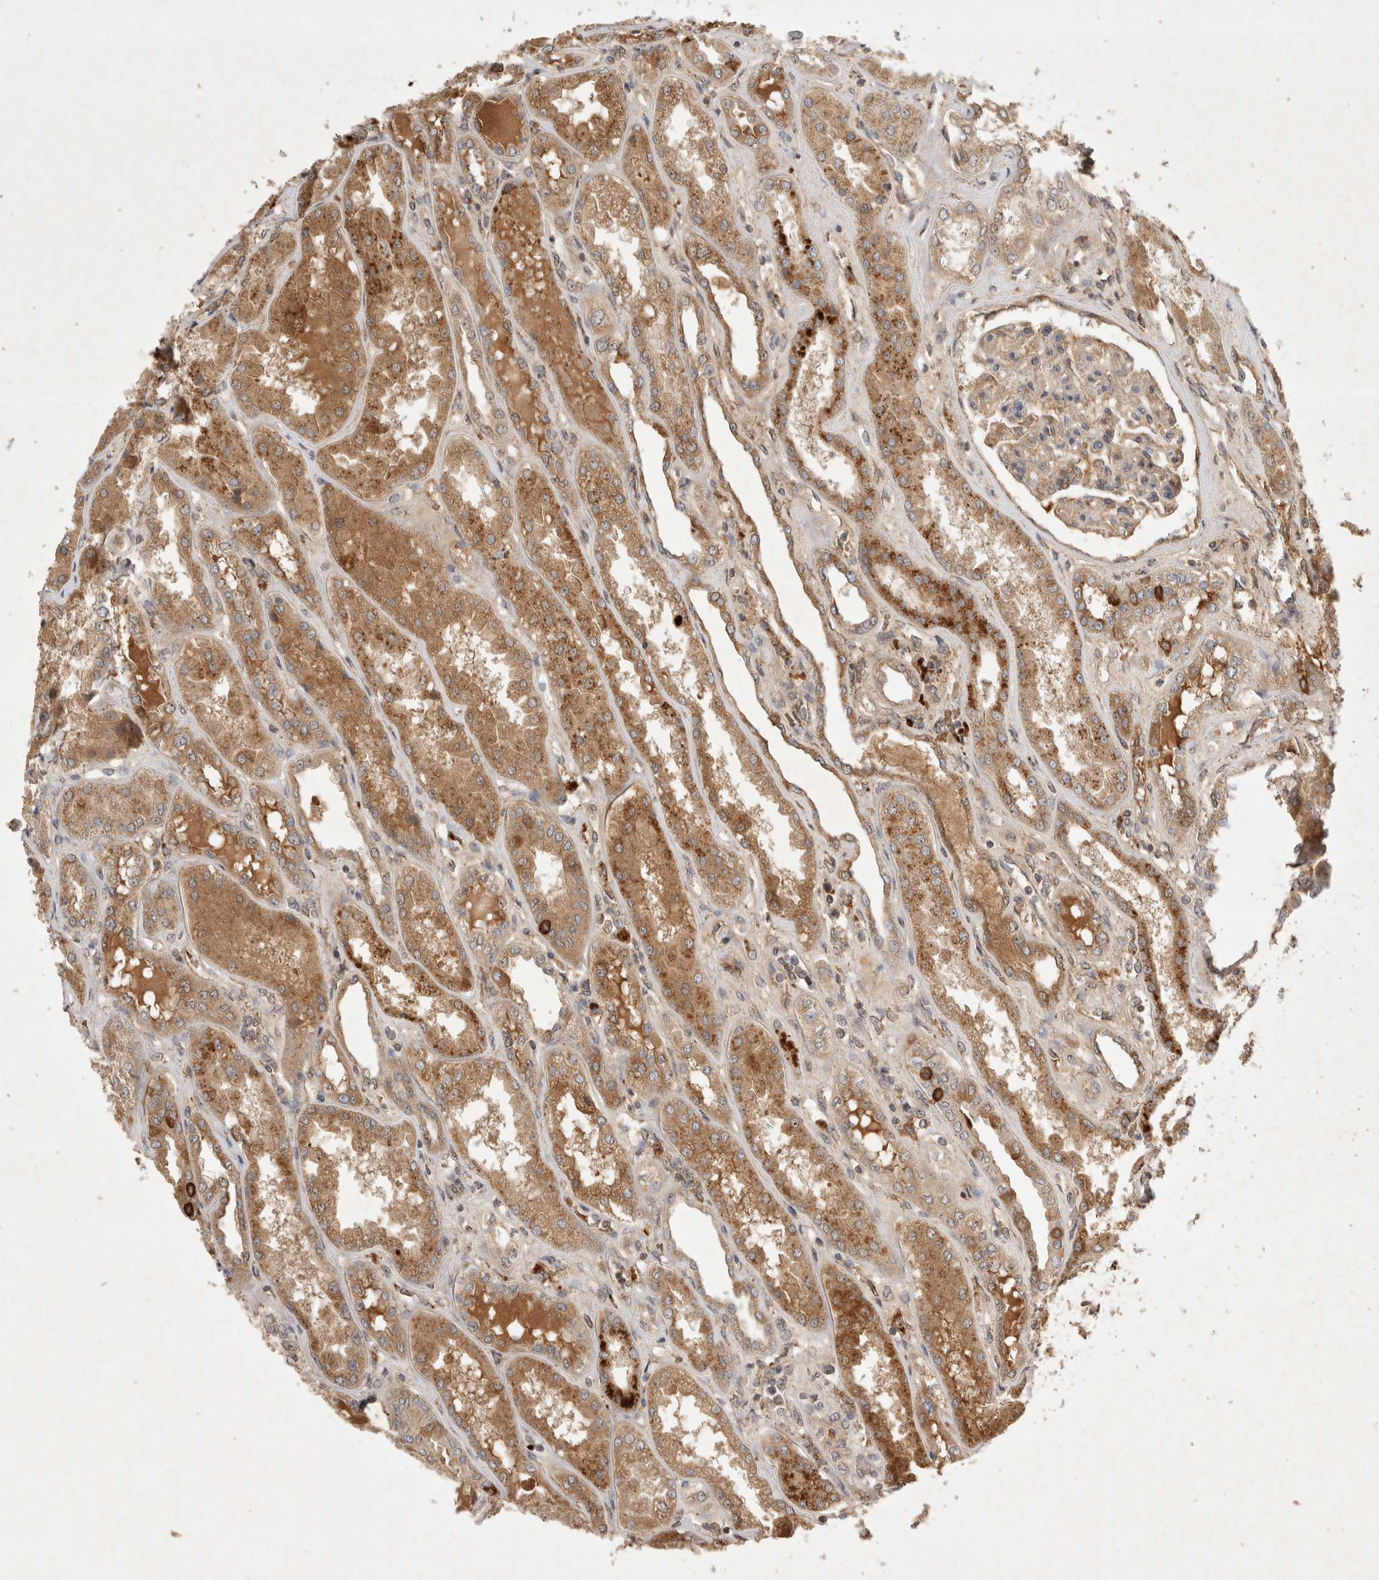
{"staining": {"intensity": "moderate", "quantity": ">75%", "location": "cytoplasmic/membranous"}, "tissue": "kidney", "cell_type": "Cells in glomeruli", "image_type": "normal", "snomed": [{"axis": "morphology", "description": "Normal tissue, NOS"}, {"axis": "topography", "description": "Kidney"}], "caption": "Immunohistochemical staining of unremarkable kidney reveals medium levels of moderate cytoplasmic/membranous expression in approximately >75% of cells in glomeruli.", "gene": "FAM221A", "patient": {"sex": "female", "age": 56}}